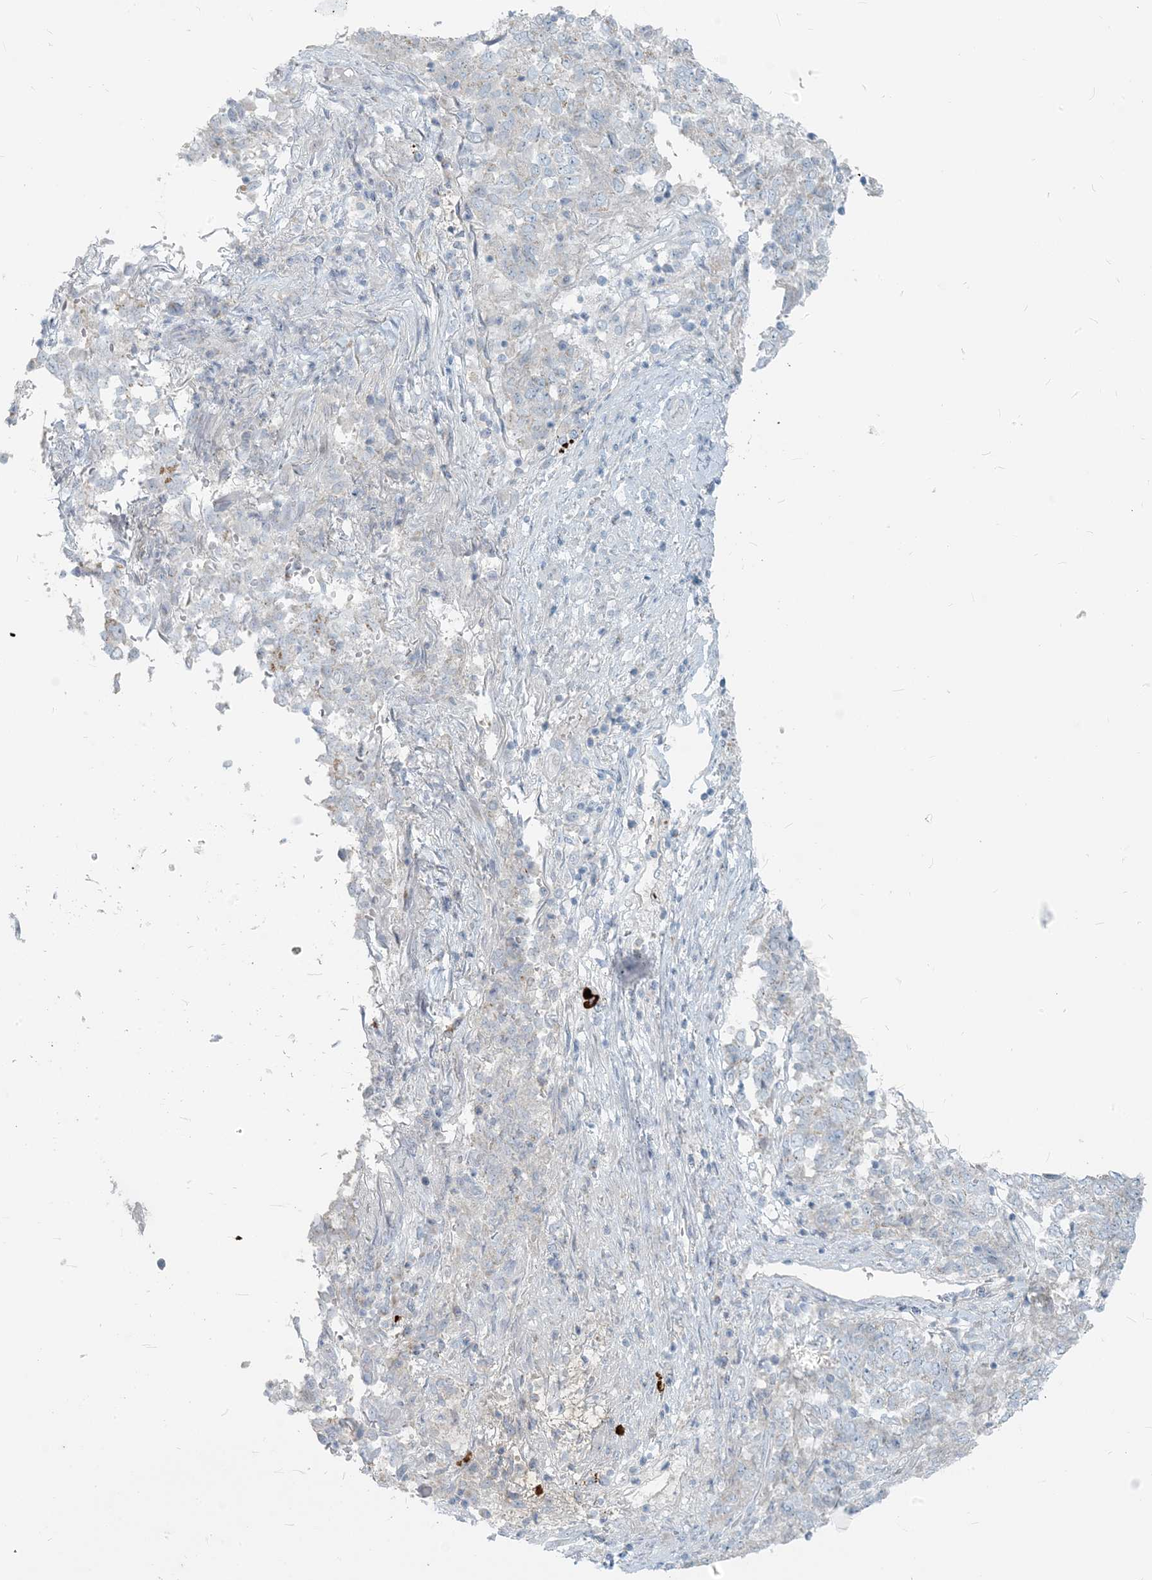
{"staining": {"intensity": "negative", "quantity": "none", "location": "none"}, "tissue": "endometrial cancer", "cell_type": "Tumor cells", "image_type": "cancer", "snomed": [{"axis": "morphology", "description": "Adenocarcinoma, NOS"}, {"axis": "topography", "description": "Endometrium"}], "caption": "Tumor cells show no significant positivity in endometrial cancer (adenocarcinoma). (DAB IHC, high magnification).", "gene": "SCML1", "patient": {"sex": "female", "age": 80}}